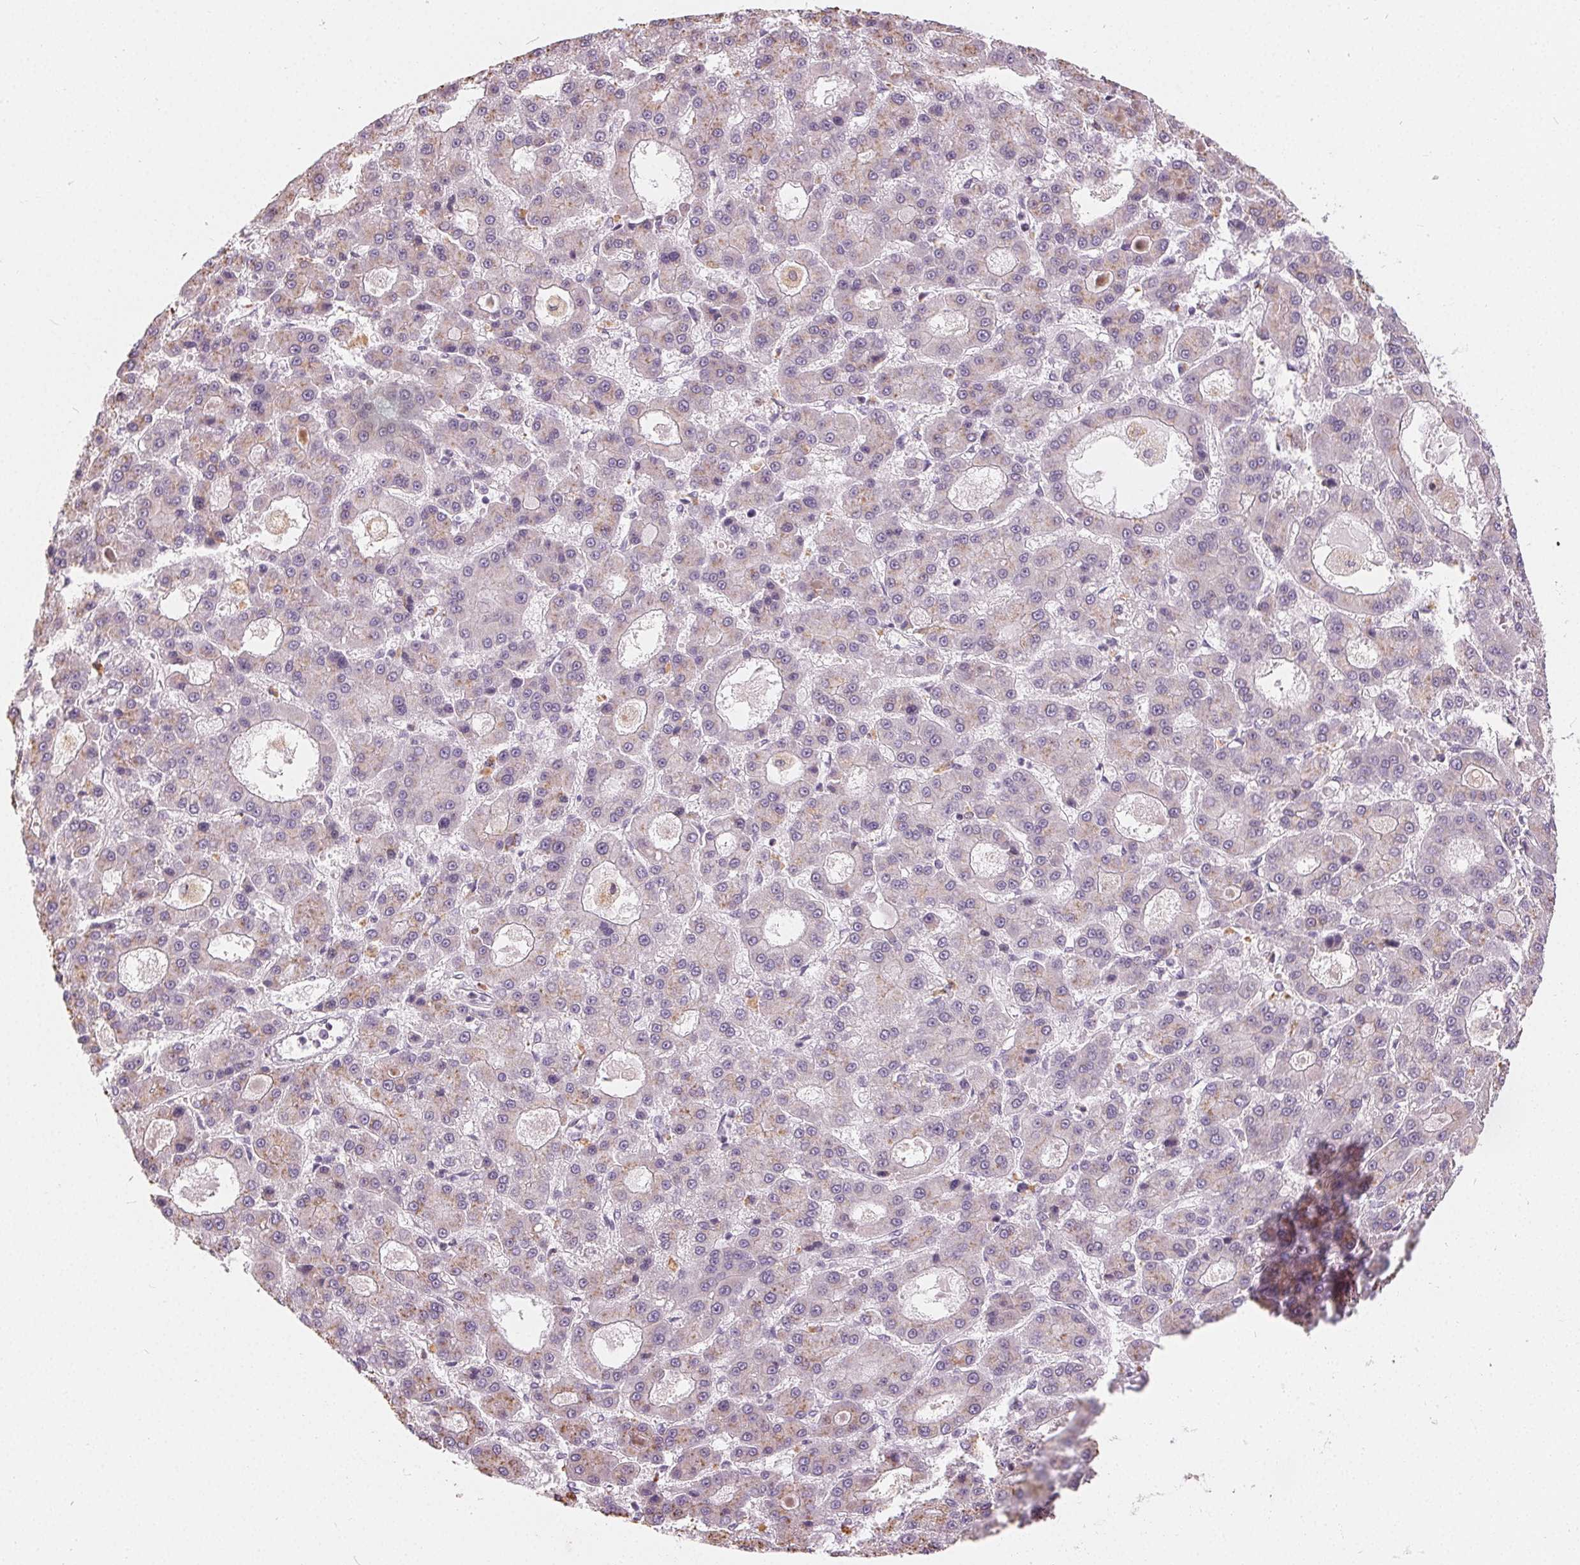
{"staining": {"intensity": "weak", "quantity": "<25%", "location": "cytoplasmic/membranous"}, "tissue": "liver cancer", "cell_type": "Tumor cells", "image_type": "cancer", "snomed": [{"axis": "morphology", "description": "Carcinoma, Hepatocellular, NOS"}, {"axis": "topography", "description": "Liver"}], "caption": "The micrograph demonstrates no significant staining in tumor cells of liver cancer.", "gene": "HOPX", "patient": {"sex": "male", "age": 70}}